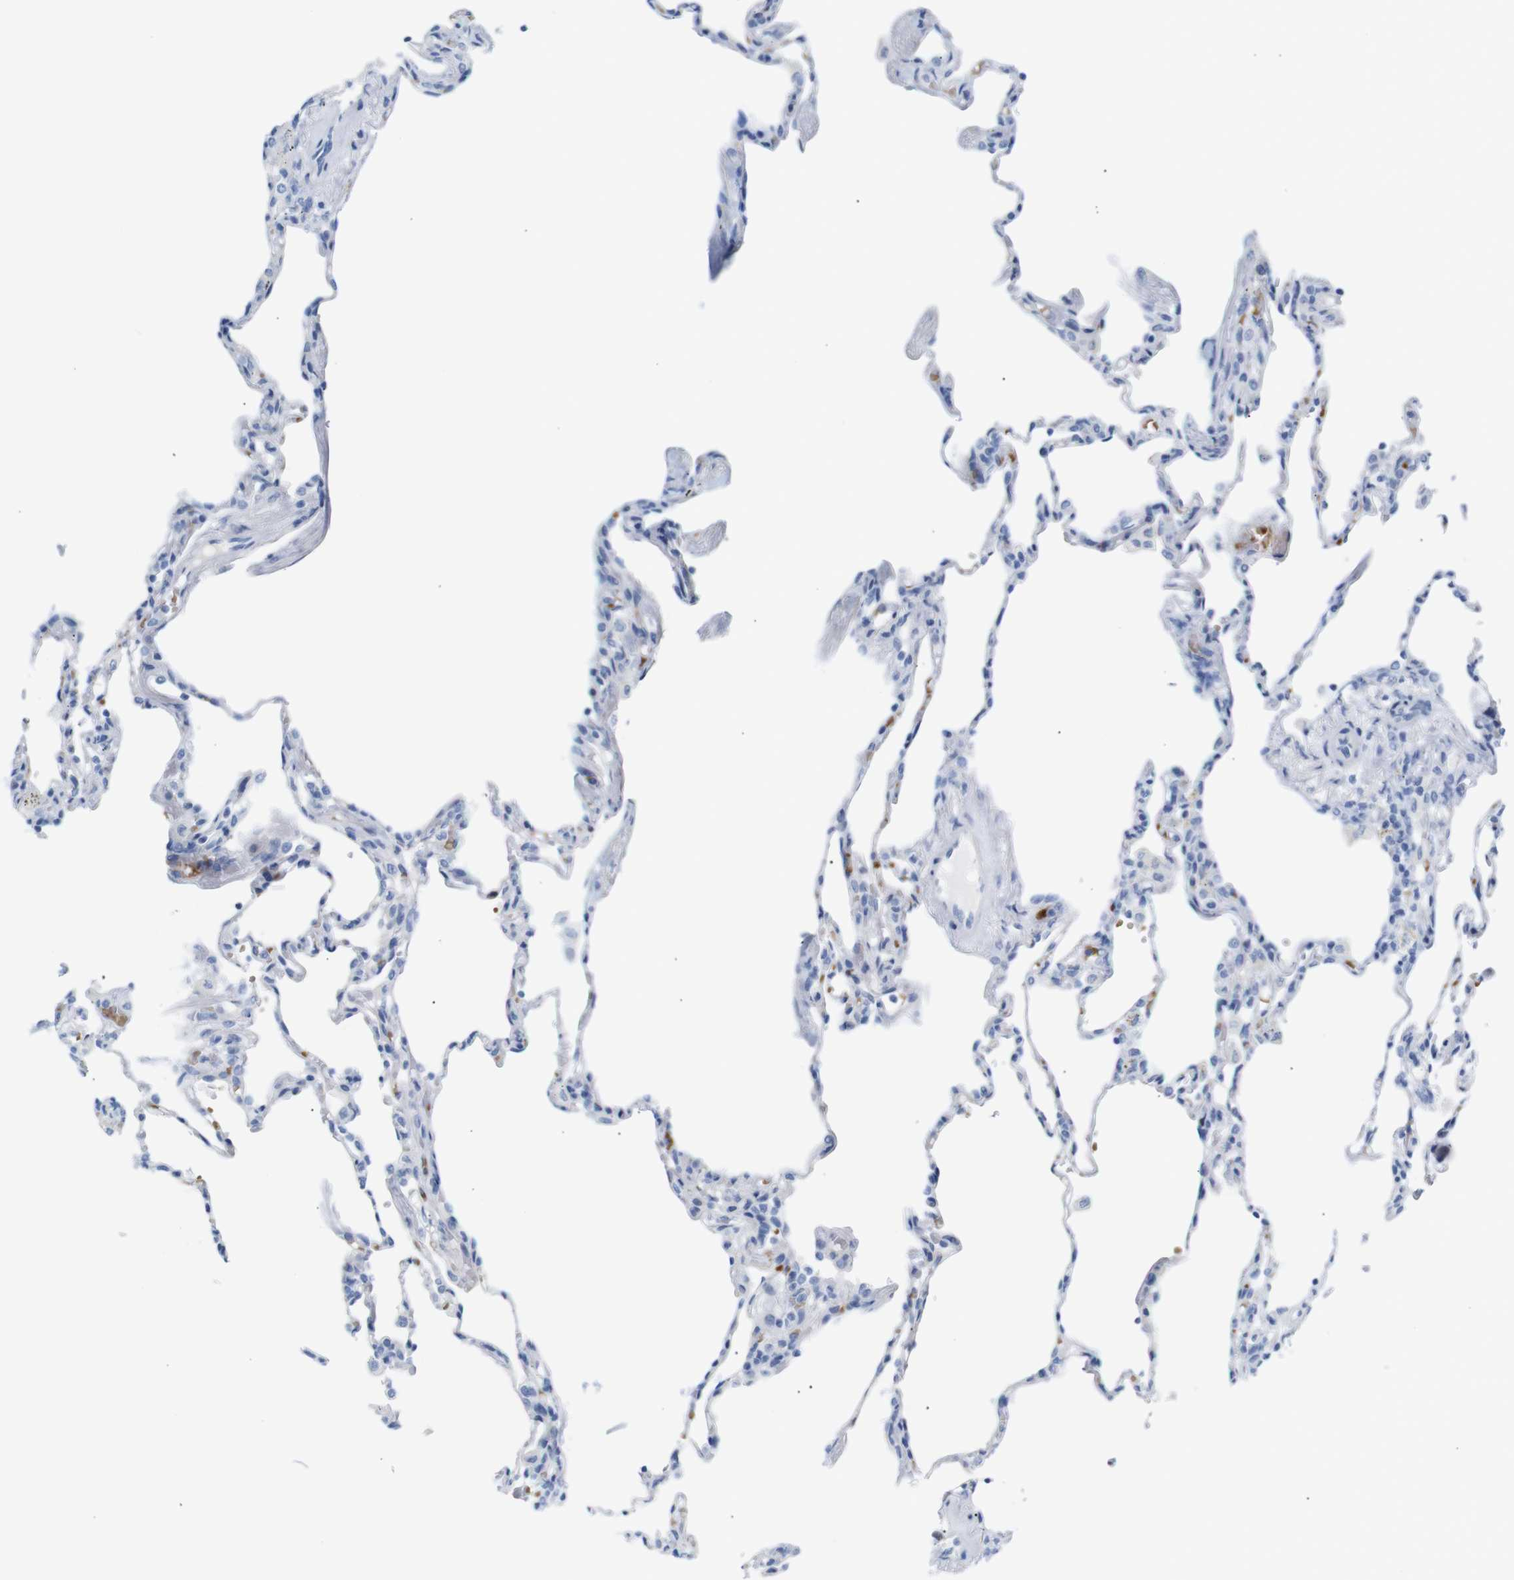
{"staining": {"intensity": "negative", "quantity": "none", "location": "none"}, "tissue": "lung", "cell_type": "Alveolar cells", "image_type": "normal", "snomed": [{"axis": "morphology", "description": "Normal tissue, NOS"}, {"axis": "topography", "description": "Lung"}], "caption": "Alveolar cells show no significant staining in unremarkable lung. (DAB IHC with hematoxylin counter stain).", "gene": "ERVMER34", "patient": {"sex": "male", "age": 59}}